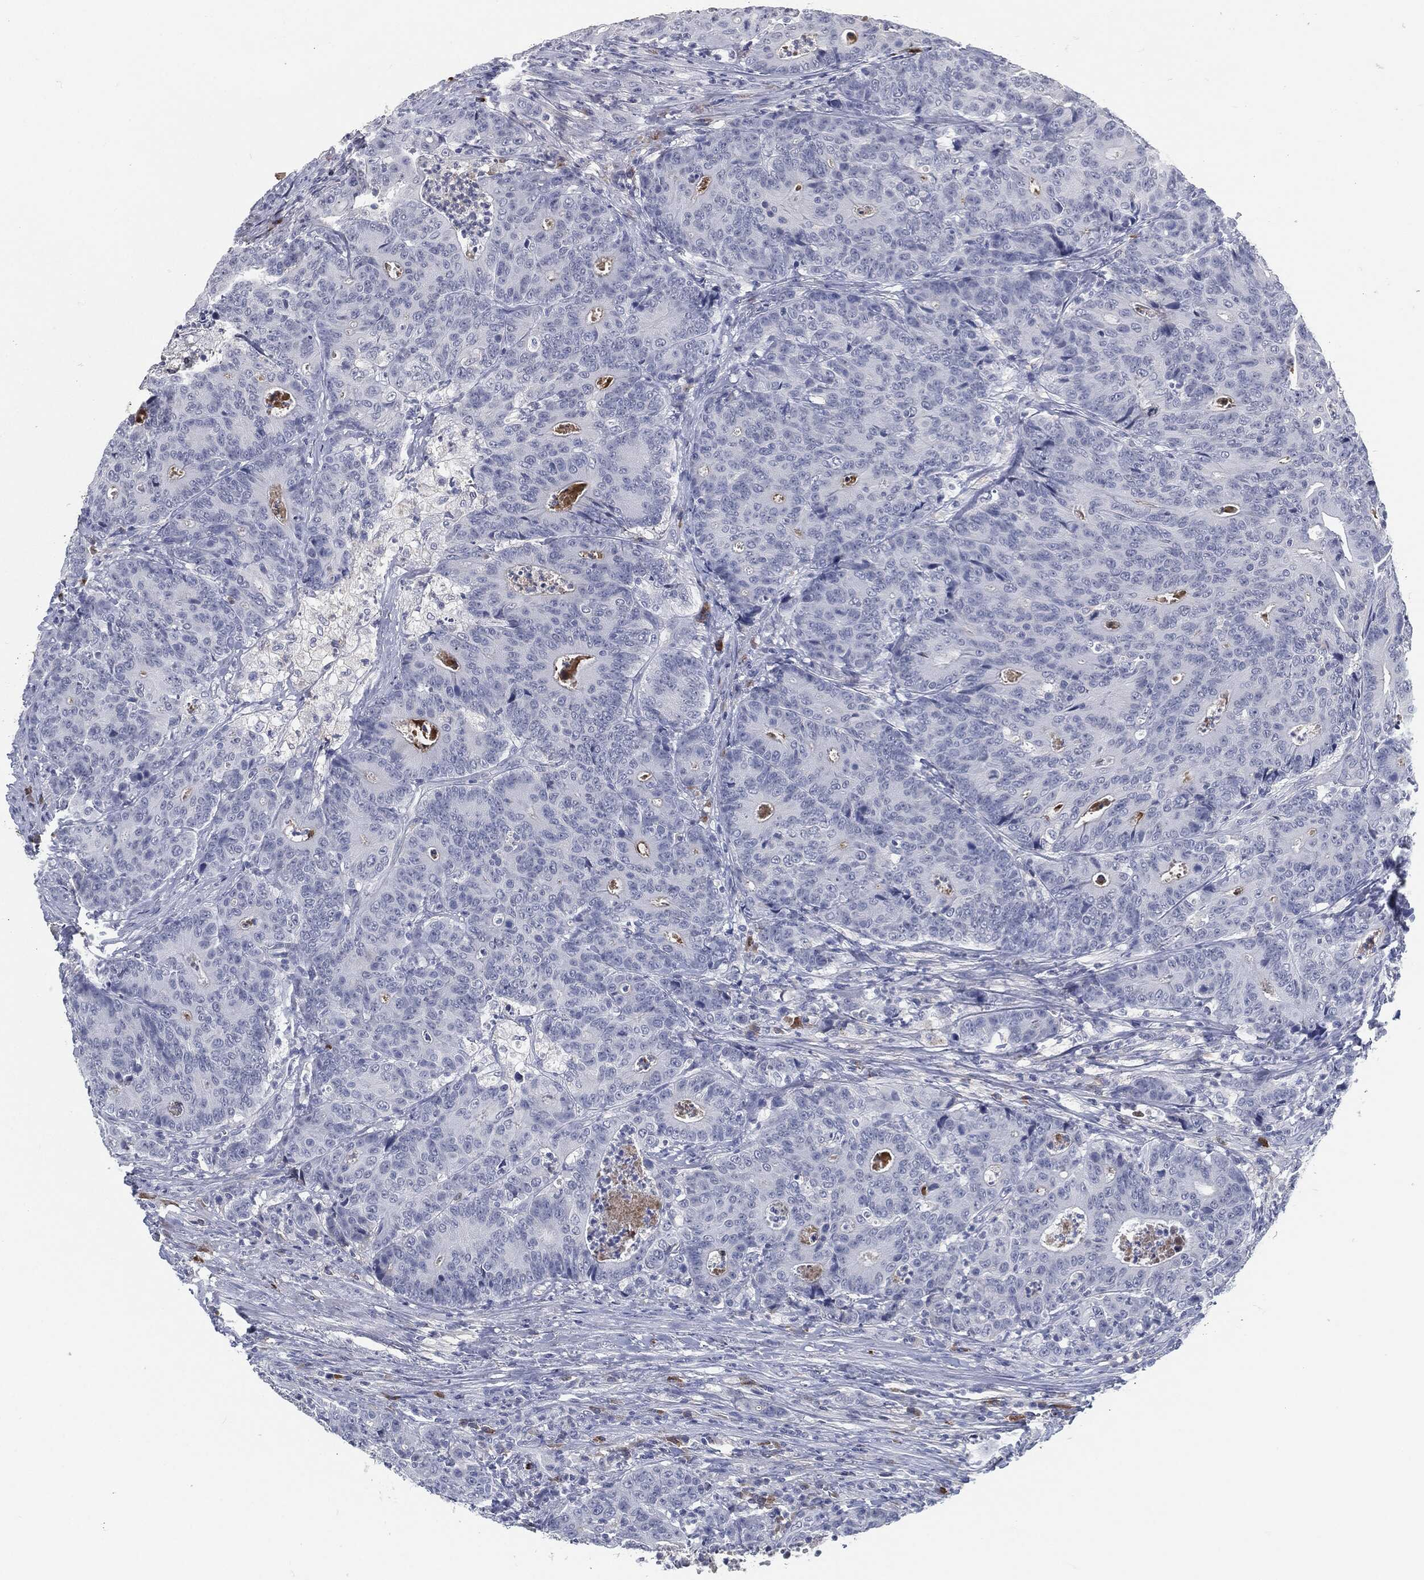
{"staining": {"intensity": "negative", "quantity": "none", "location": "none"}, "tissue": "colorectal cancer", "cell_type": "Tumor cells", "image_type": "cancer", "snomed": [{"axis": "morphology", "description": "Adenocarcinoma, NOS"}, {"axis": "topography", "description": "Colon"}], "caption": "This is an immunohistochemistry micrograph of human colorectal cancer. There is no expression in tumor cells.", "gene": "MST1", "patient": {"sex": "male", "age": 70}}